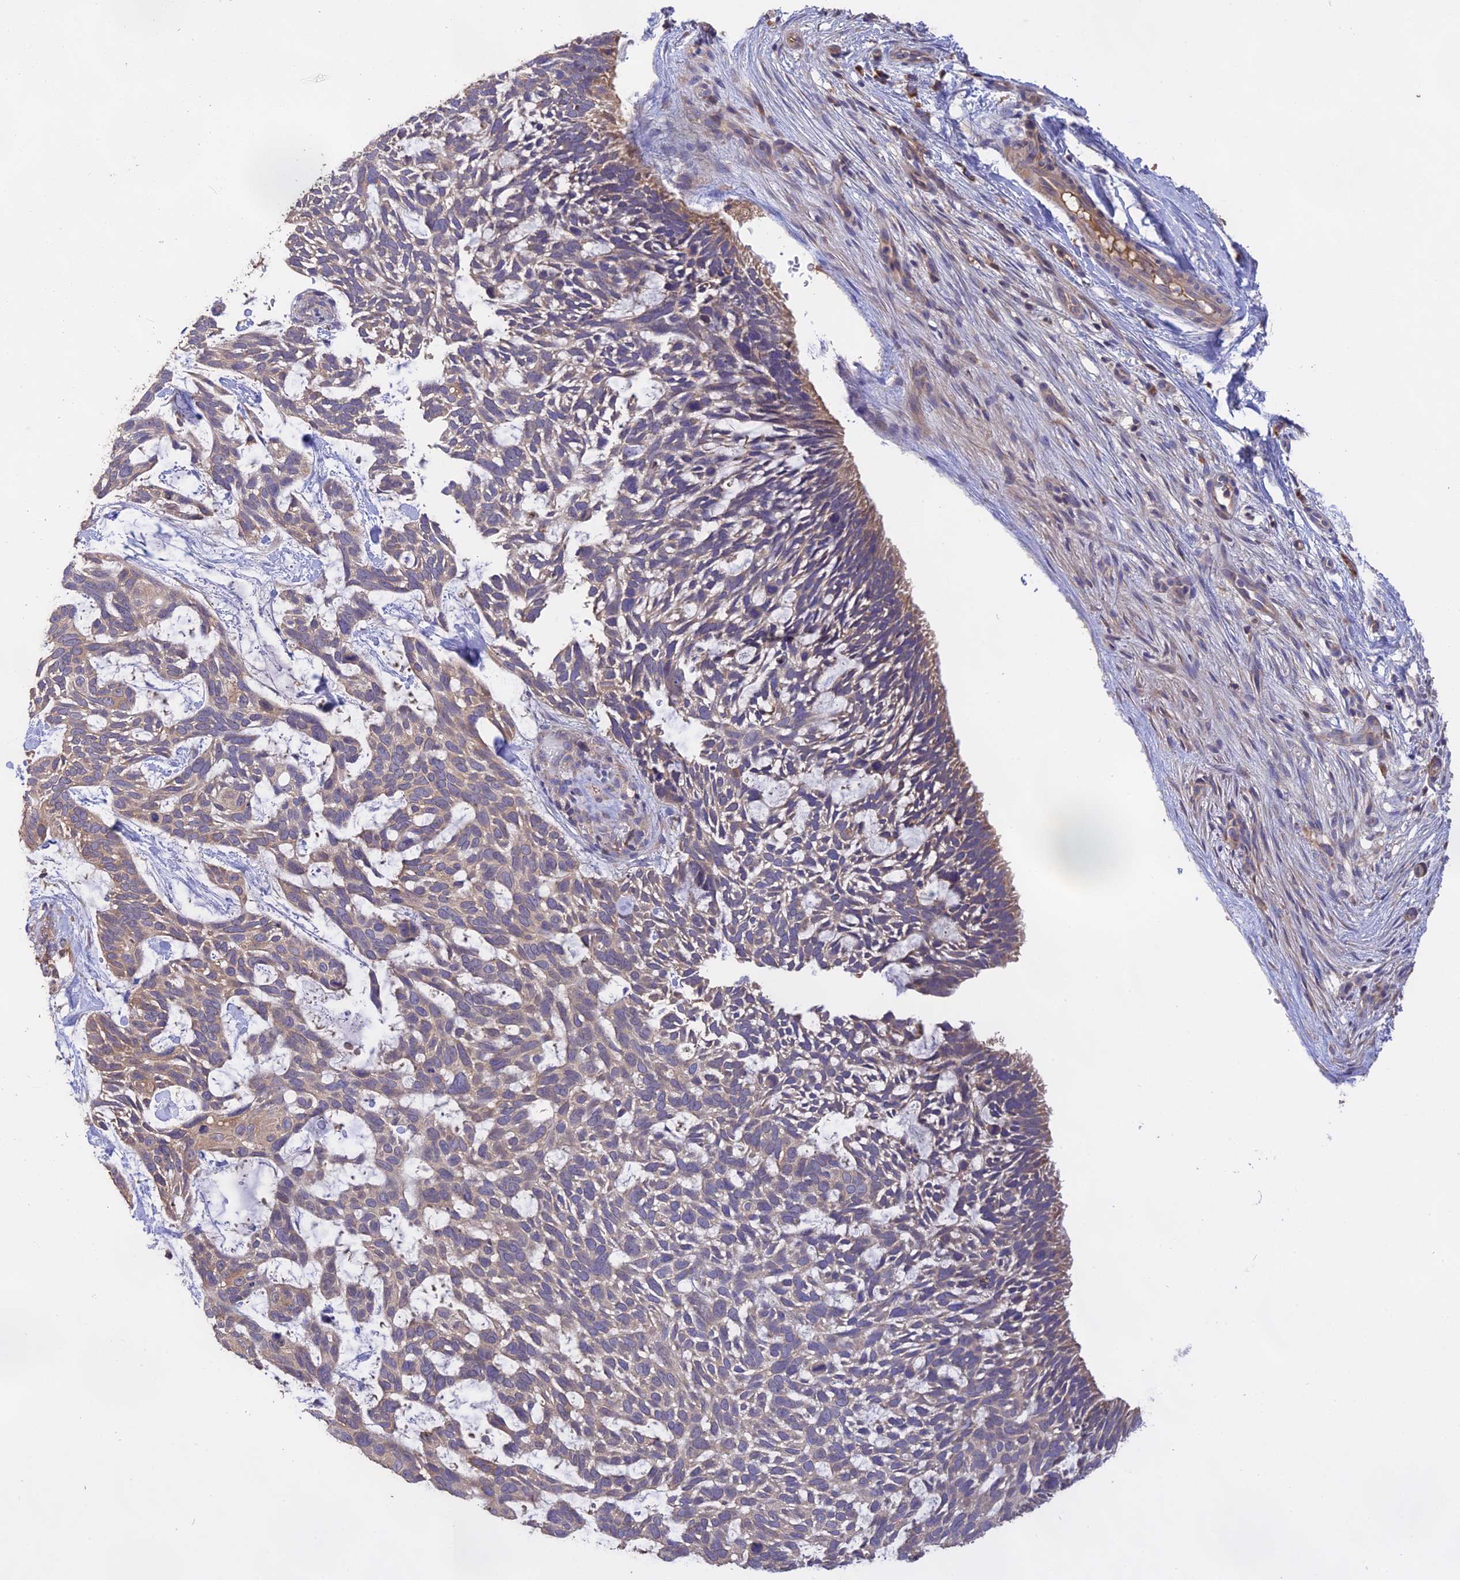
{"staining": {"intensity": "weak", "quantity": "25%-75%", "location": "cytoplasmic/membranous"}, "tissue": "skin cancer", "cell_type": "Tumor cells", "image_type": "cancer", "snomed": [{"axis": "morphology", "description": "Basal cell carcinoma"}, {"axis": "topography", "description": "Skin"}], "caption": "This image reveals skin cancer (basal cell carcinoma) stained with IHC to label a protein in brown. The cytoplasmic/membranous of tumor cells show weak positivity for the protein. Nuclei are counter-stained blue.", "gene": "NUDT8", "patient": {"sex": "male", "age": 88}}